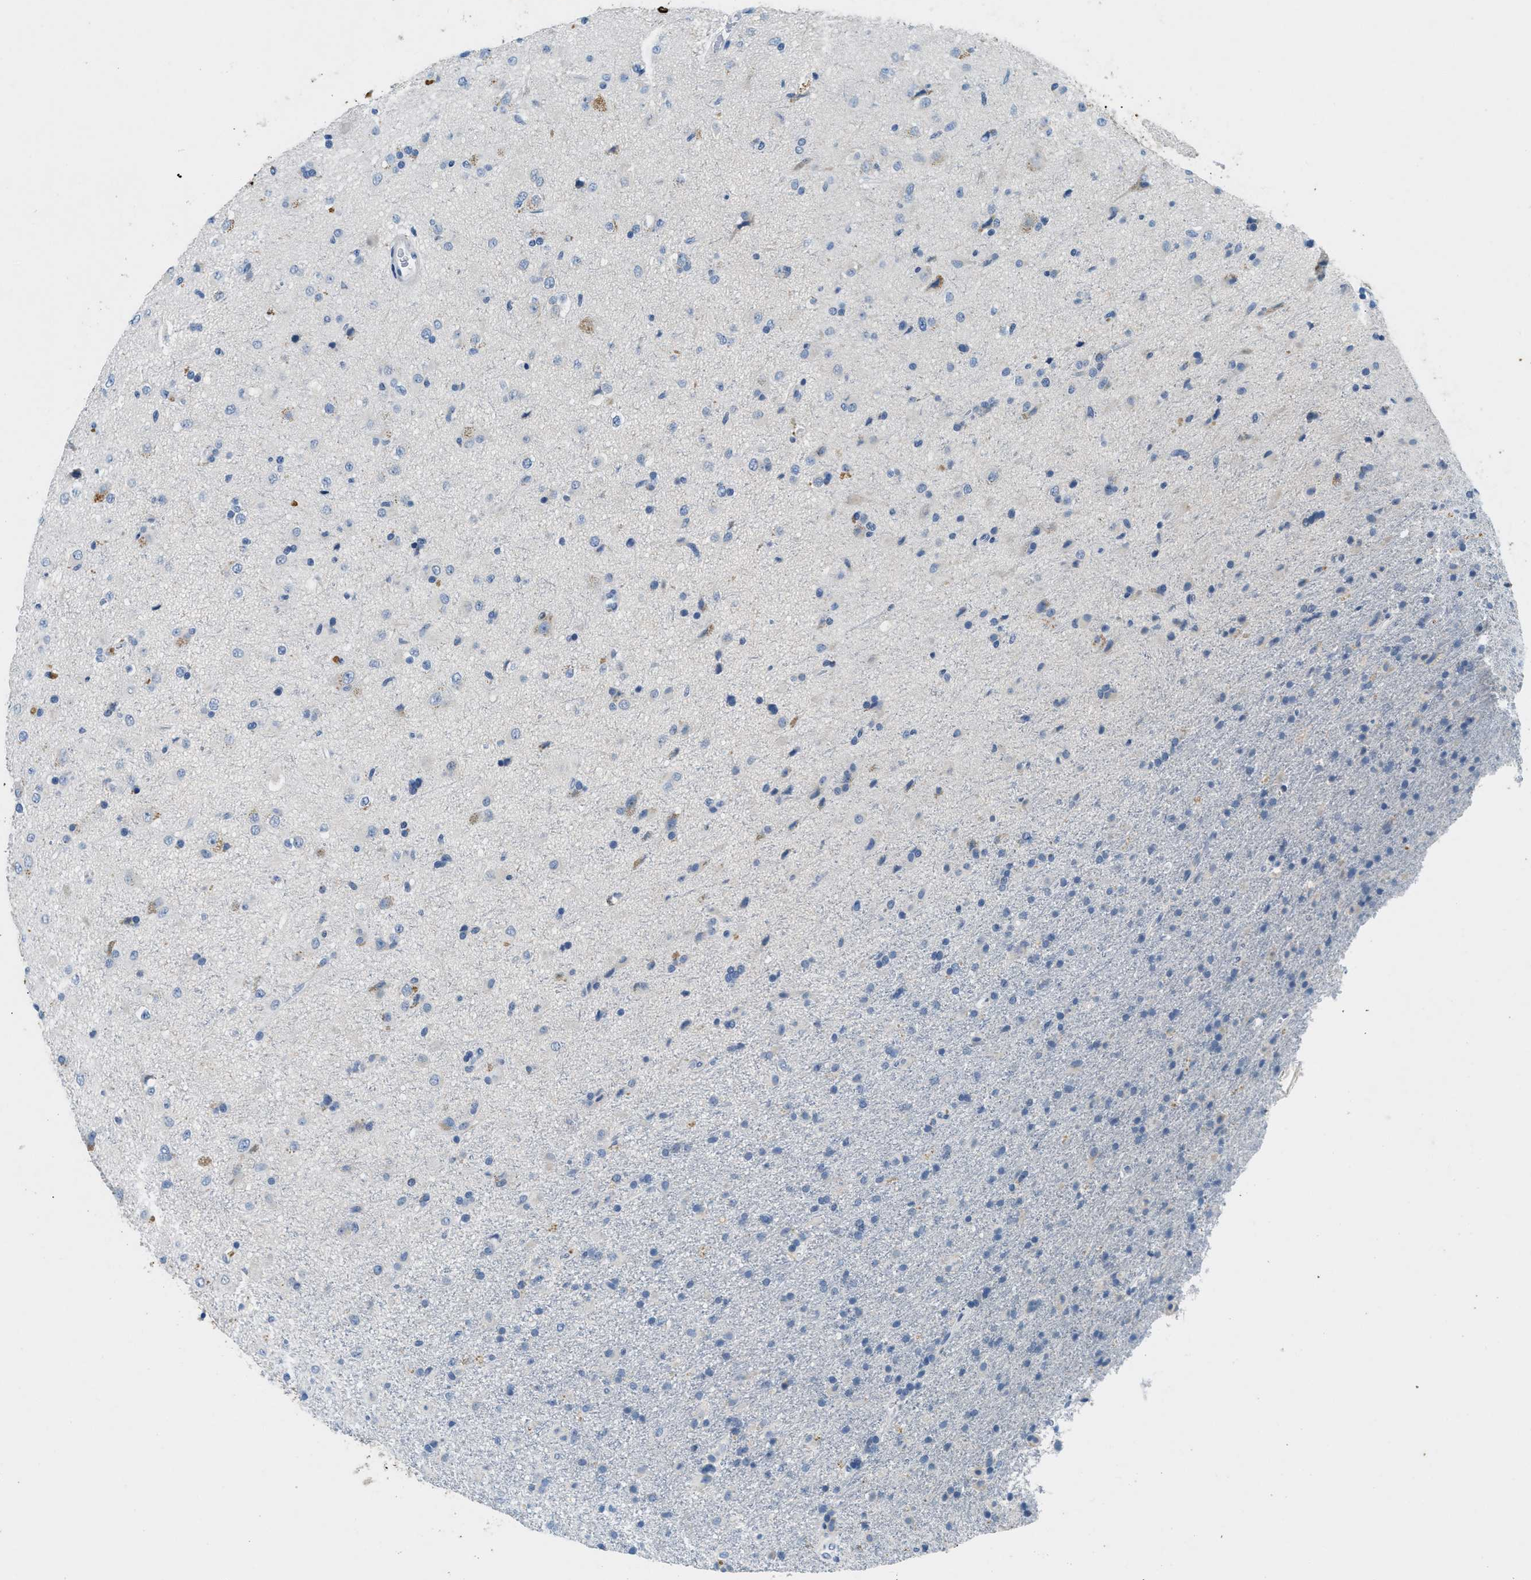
{"staining": {"intensity": "negative", "quantity": "none", "location": "none"}, "tissue": "glioma", "cell_type": "Tumor cells", "image_type": "cancer", "snomed": [{"axis": "morphology", "description": "Glioma, malignant, Low grade"}, {"axis": "topography", "description": "Brain"}], "caption": "Tumor cells are negative for brown protein staining in glioma. (Brightfield microscopy of DAB (3,3'-diaminobenzidine) immunohistochemistry (IHC) at high magnification).", "gene": "CFAP20", "patient": {"sex": "male", "age": 65}}